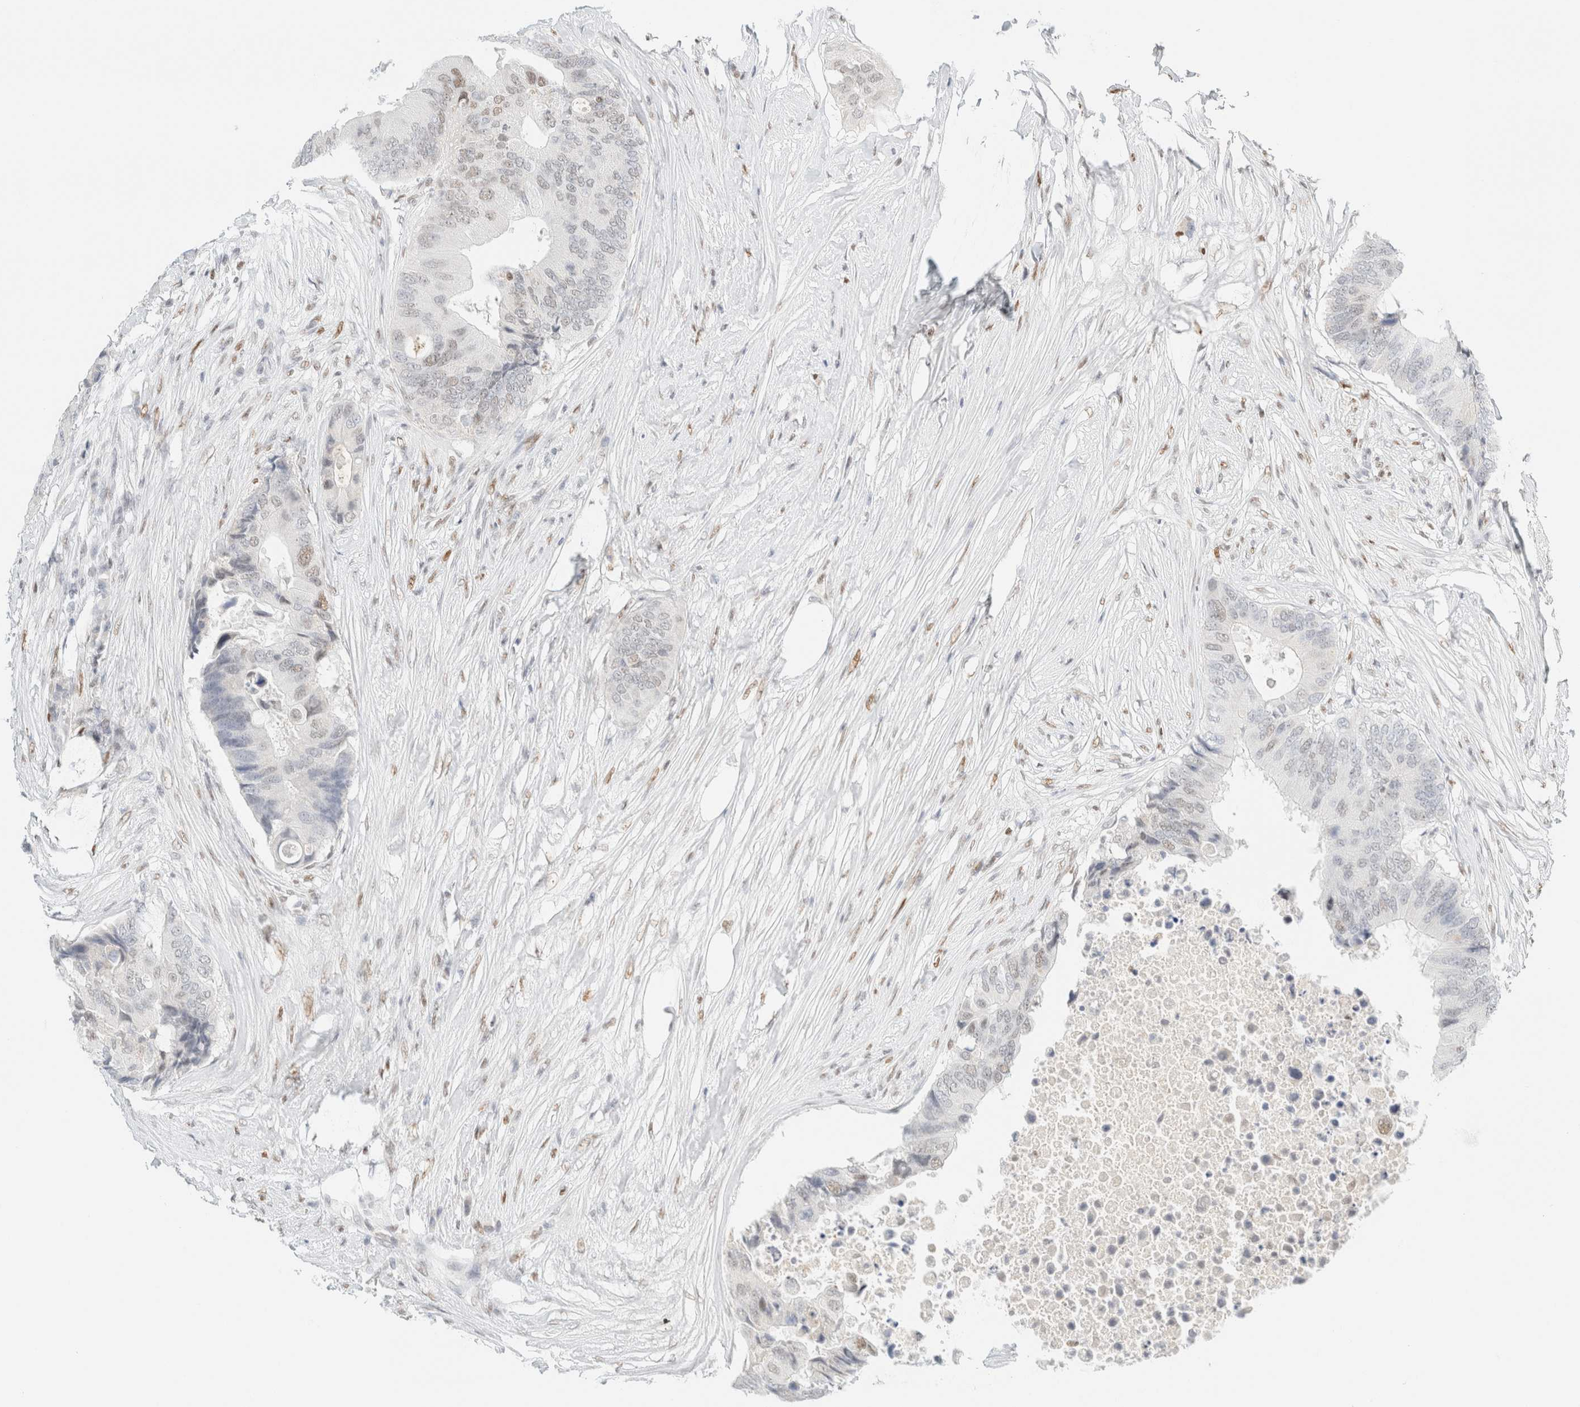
{"staining": {"intensity": "weak", "quantity": "<25%", "location": "nuclear"}, "tissue": "colorectal cancer", "cell_type": "Tumor cells", "image_type": "cancer", "snomed": [{"axis": "morphology", "description": "Adenocarcinoma, NOS"}, {"axis": "topography", "description": "Colon"}], "caption": "DAB immunohistochemical staining of human colorectal adenocarcinoma demonstrates no significant staining in tumor cells.", "gene": "DDB2", "patient": {"sex": "male", "age": 71}}